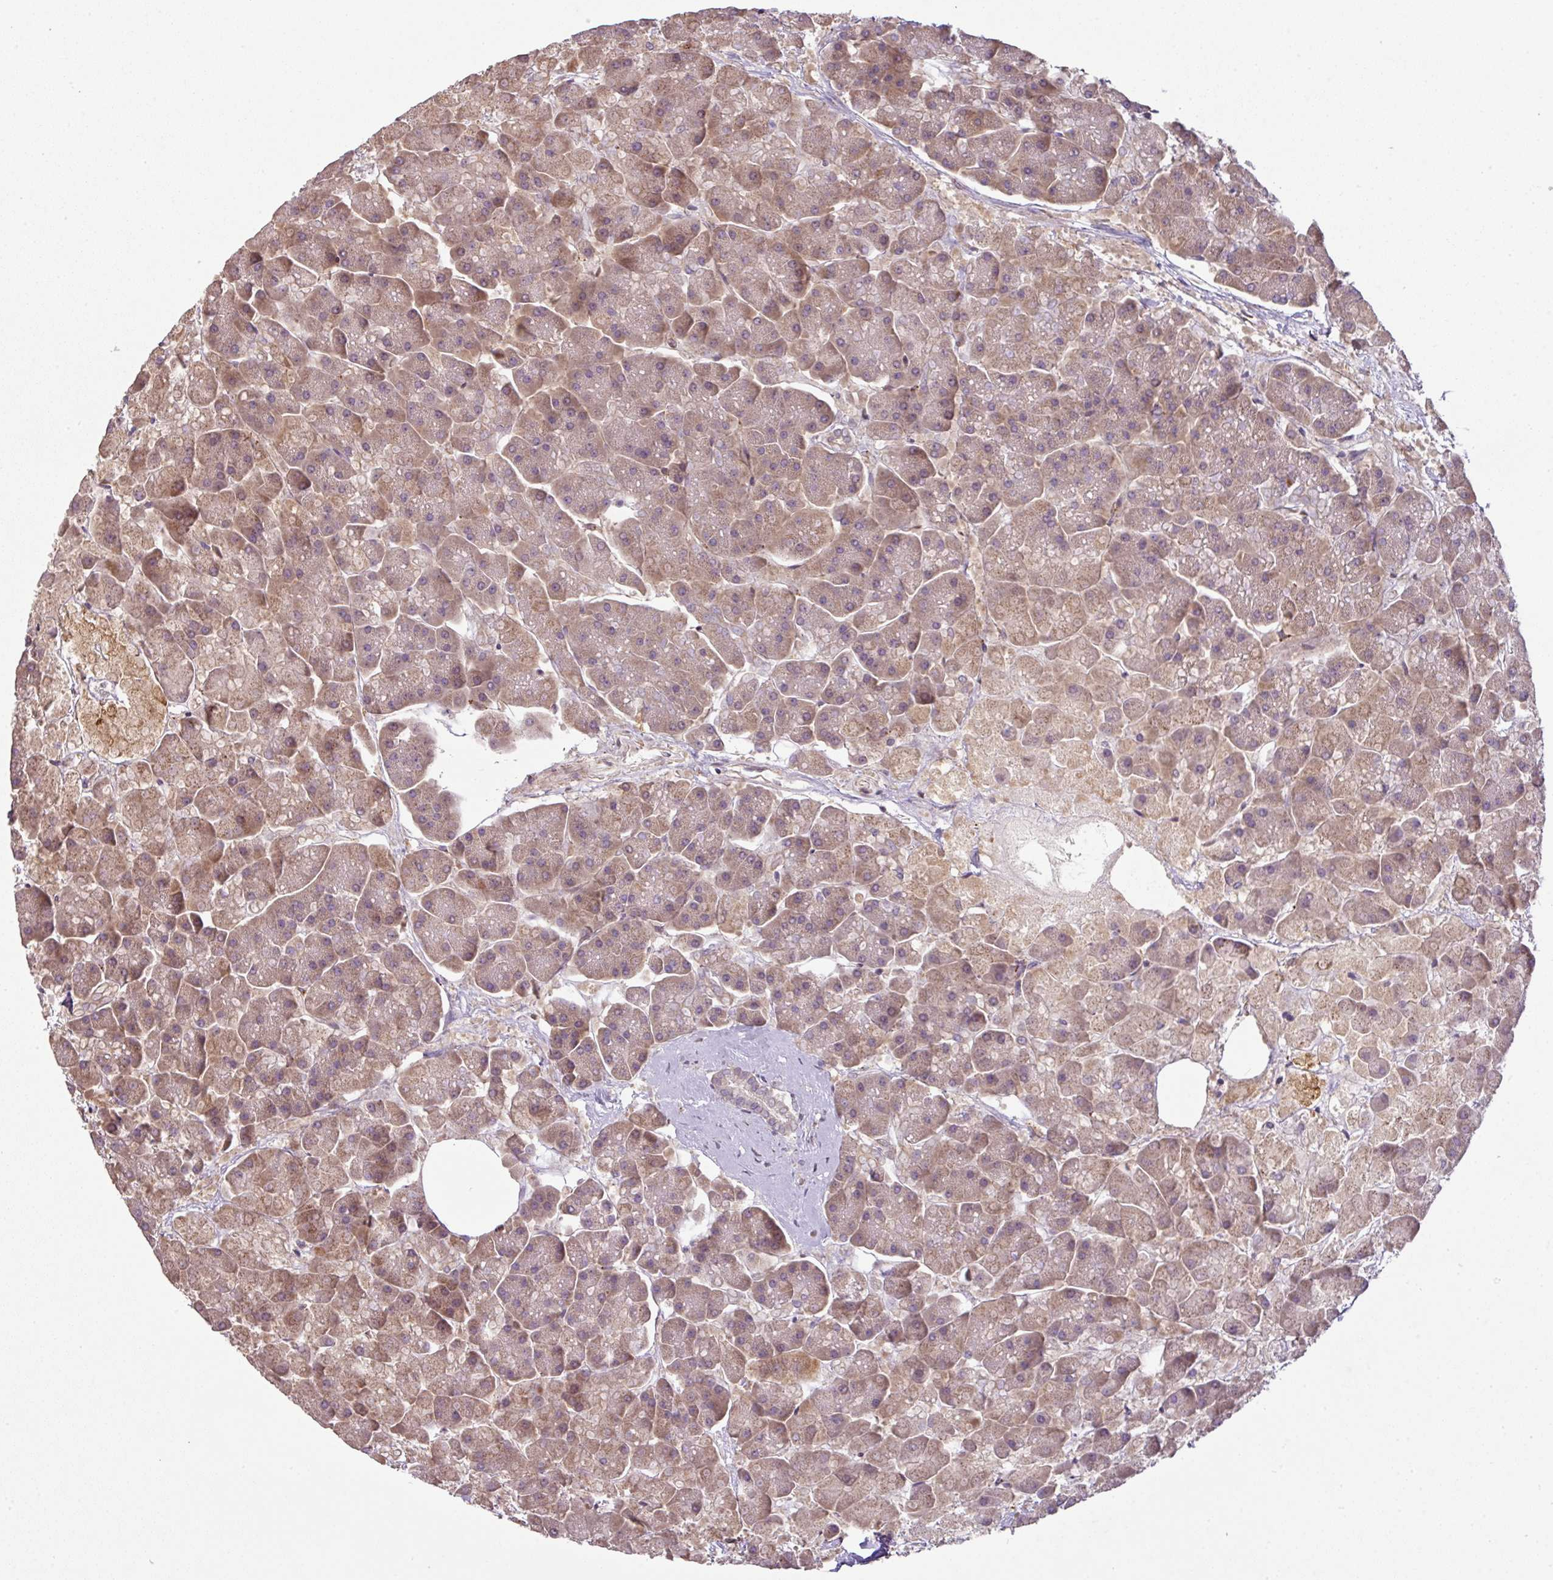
{"staining": {"intensity": "moderate", "quantity": "25%-75%", "location": "cytoplasmic/membranous"}, "tissue": "pancreas", "cell_type": "Exocrine glandular cells", "image_type": "normal", "snomed": [{"axis": "morphology", "description": "Normal tissue, NOS"}, {"axis": "topography", "description": "Pancreas"}, {"axis": "topography", "description": "Peripheral nerve tissue"}], "caption": "This histopathology image shows immunohistochemistry (IHC) staining of unremarkable pancreas, with medium moderate cytoplasmic/membranous expression in about 25%-75% of exocrine glandular cells.", "gene": "SPCS3", "patient": {"sex": "male", "age": 54}}